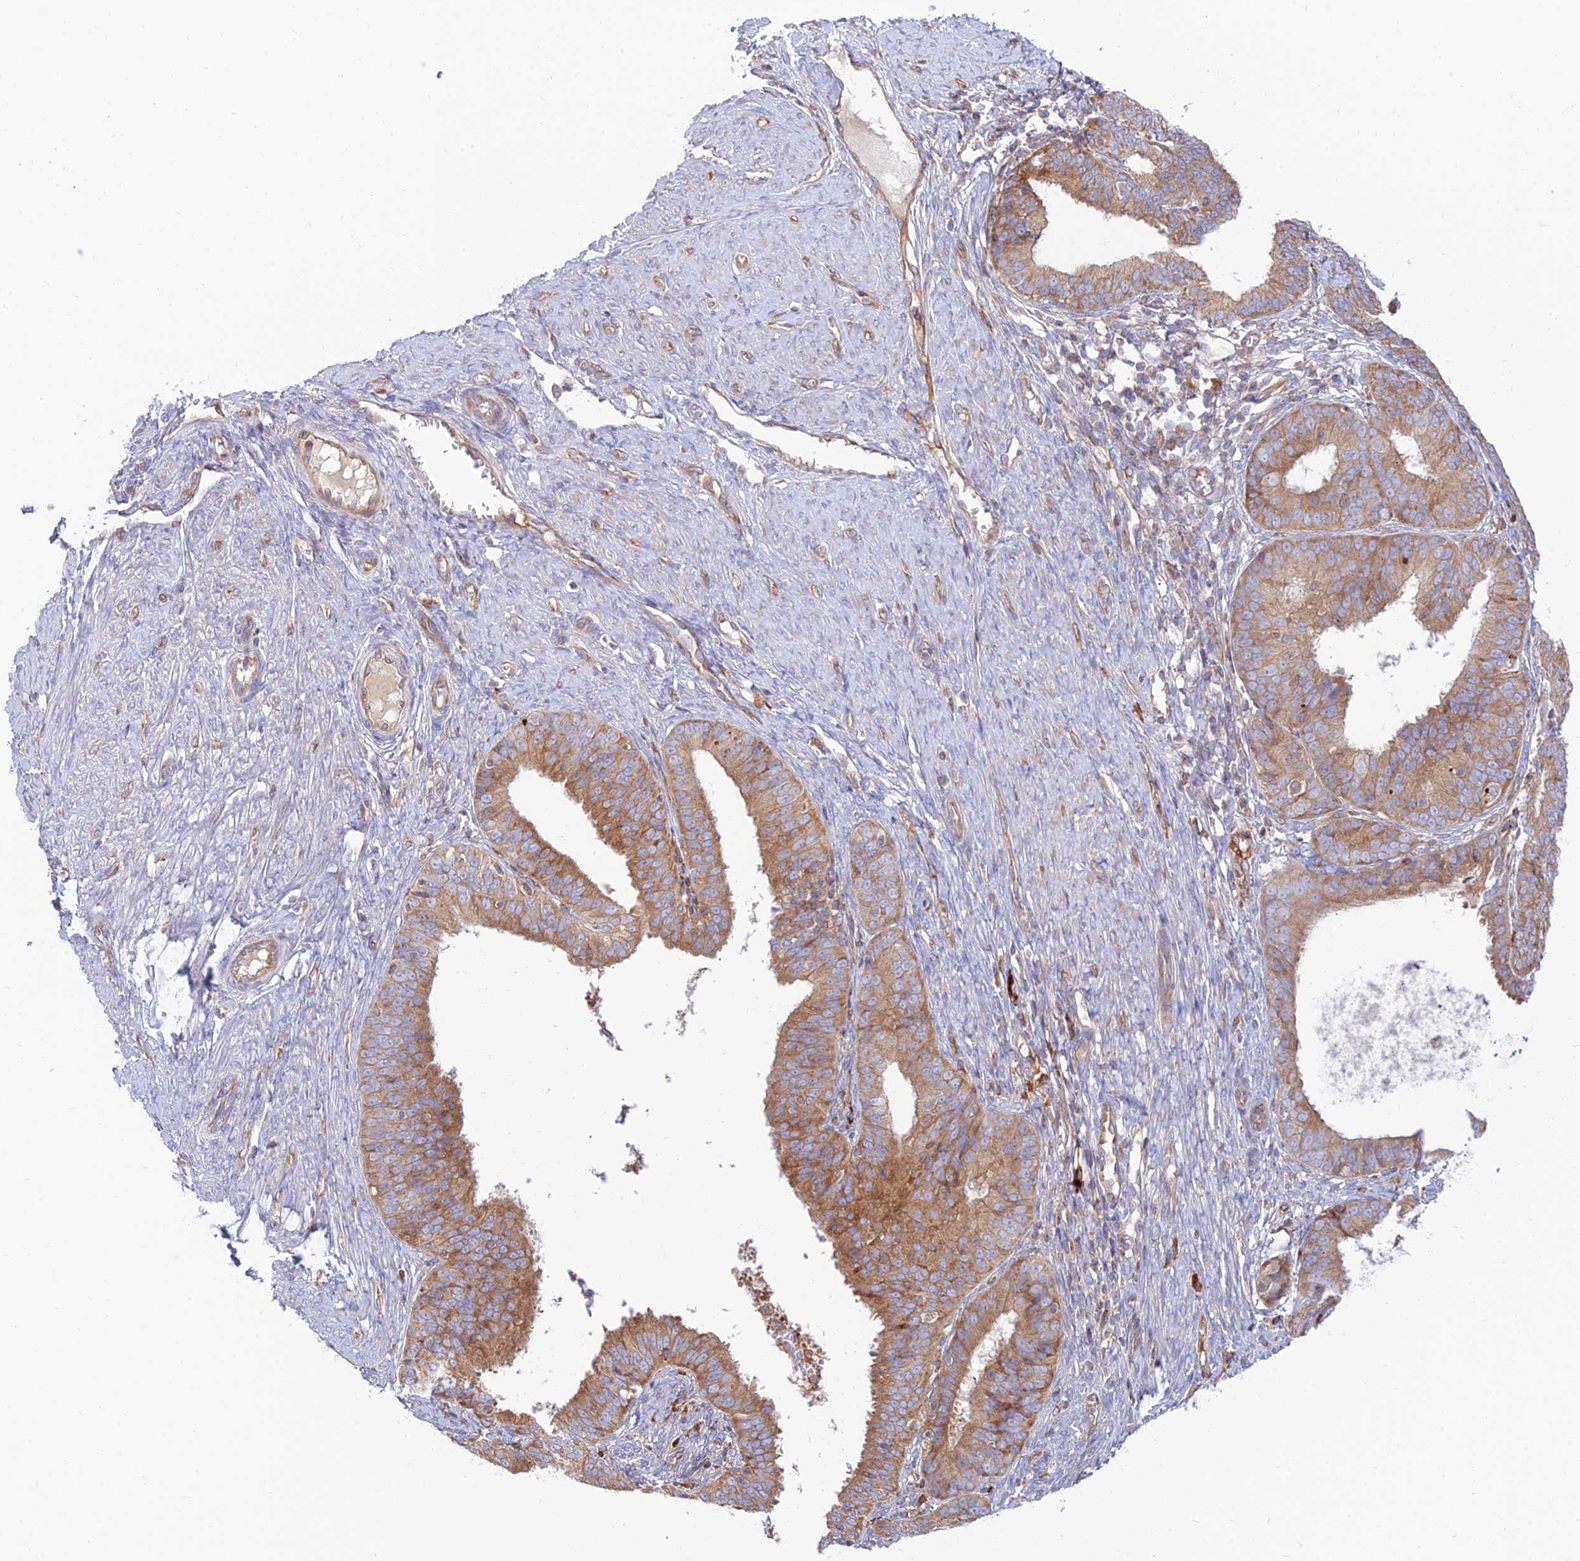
{"staining": {"intensity": "moderate", "quantity": ">75%", "location": "cytoplasmic/membranous"}, "tissue": "endometrial cancer", "cell_type": "Tumor cells", "image_type": "cancer", "snomed": [{"axis": "morphology", "description": "Adenocarcinoma, NOS"}, {"axis": "topography", "description": "Endometrium"}], "caption": "The histopathology image exhibits staining of endometrial adenocarcinoma, revealing moderate cytoplasmic/membranous protein staining (brown color) within tumor cells.", "gene": "PIMREG", "patient": {"sex": "female", "age": 51}}